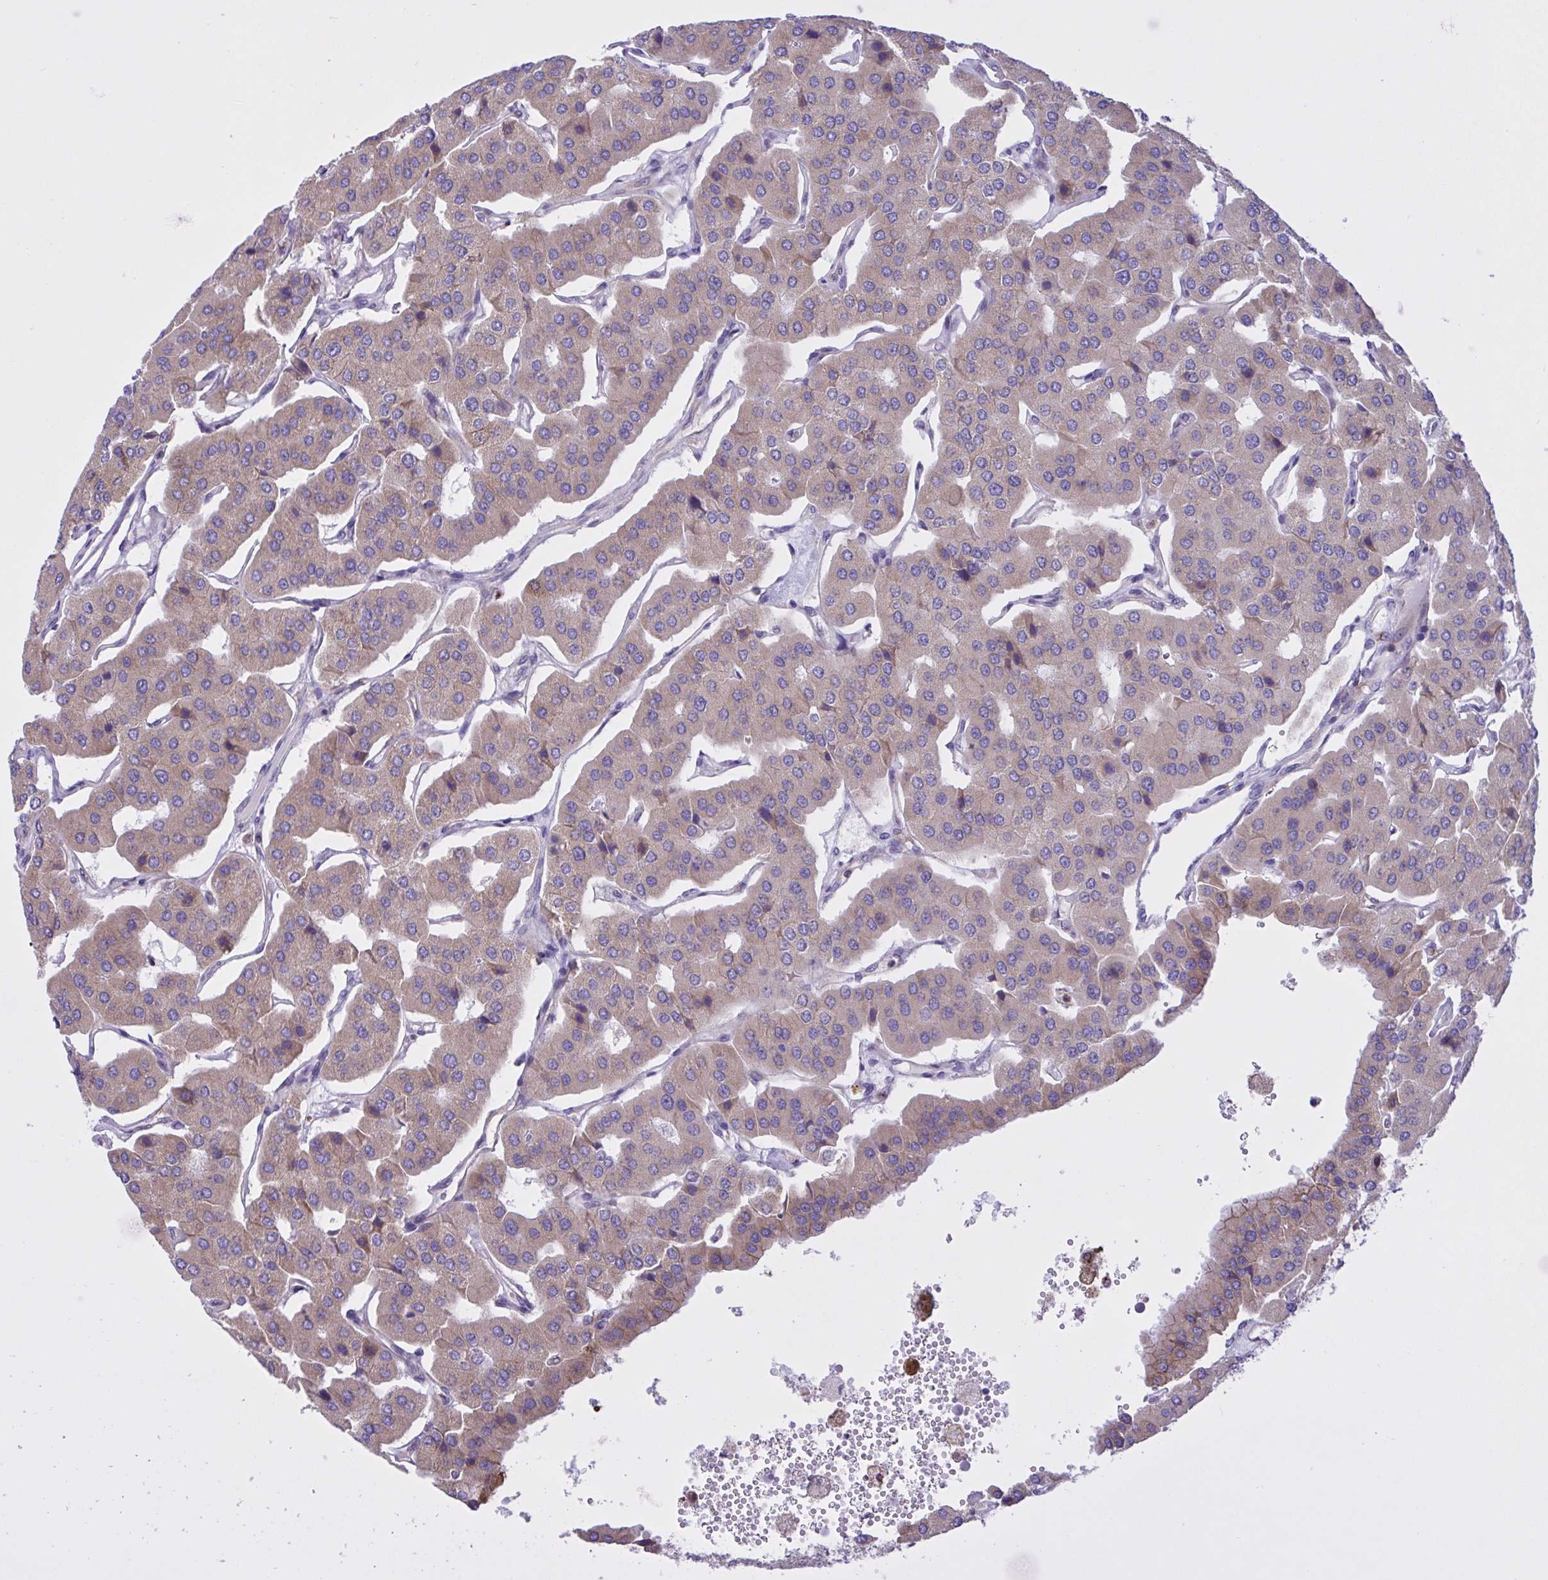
{"staining": {"intensity": "weak", "quantity": ">75%", "location": "cytoplasmic/membranous"}, "tissue": "parathyroid gland", "cell_type": "Glandular cells", "image_type": "normal", "snomed": [{"axis": "morphology", "description": "Normal tissue, NOS"}, {"axis": "morphology", "description": "Adenoma, NOS"}, {"axis": "topography", "description": "Parathyroid gland"}], "caption": "Immunohistochemical staining of benign parathyroid gland displays >75% levels of weak cytoplasmic/membranous protein positivity in about >75% of glandular cells.", "gene": "OR51M1", "patient": {"sex": "female", "age": 86}}